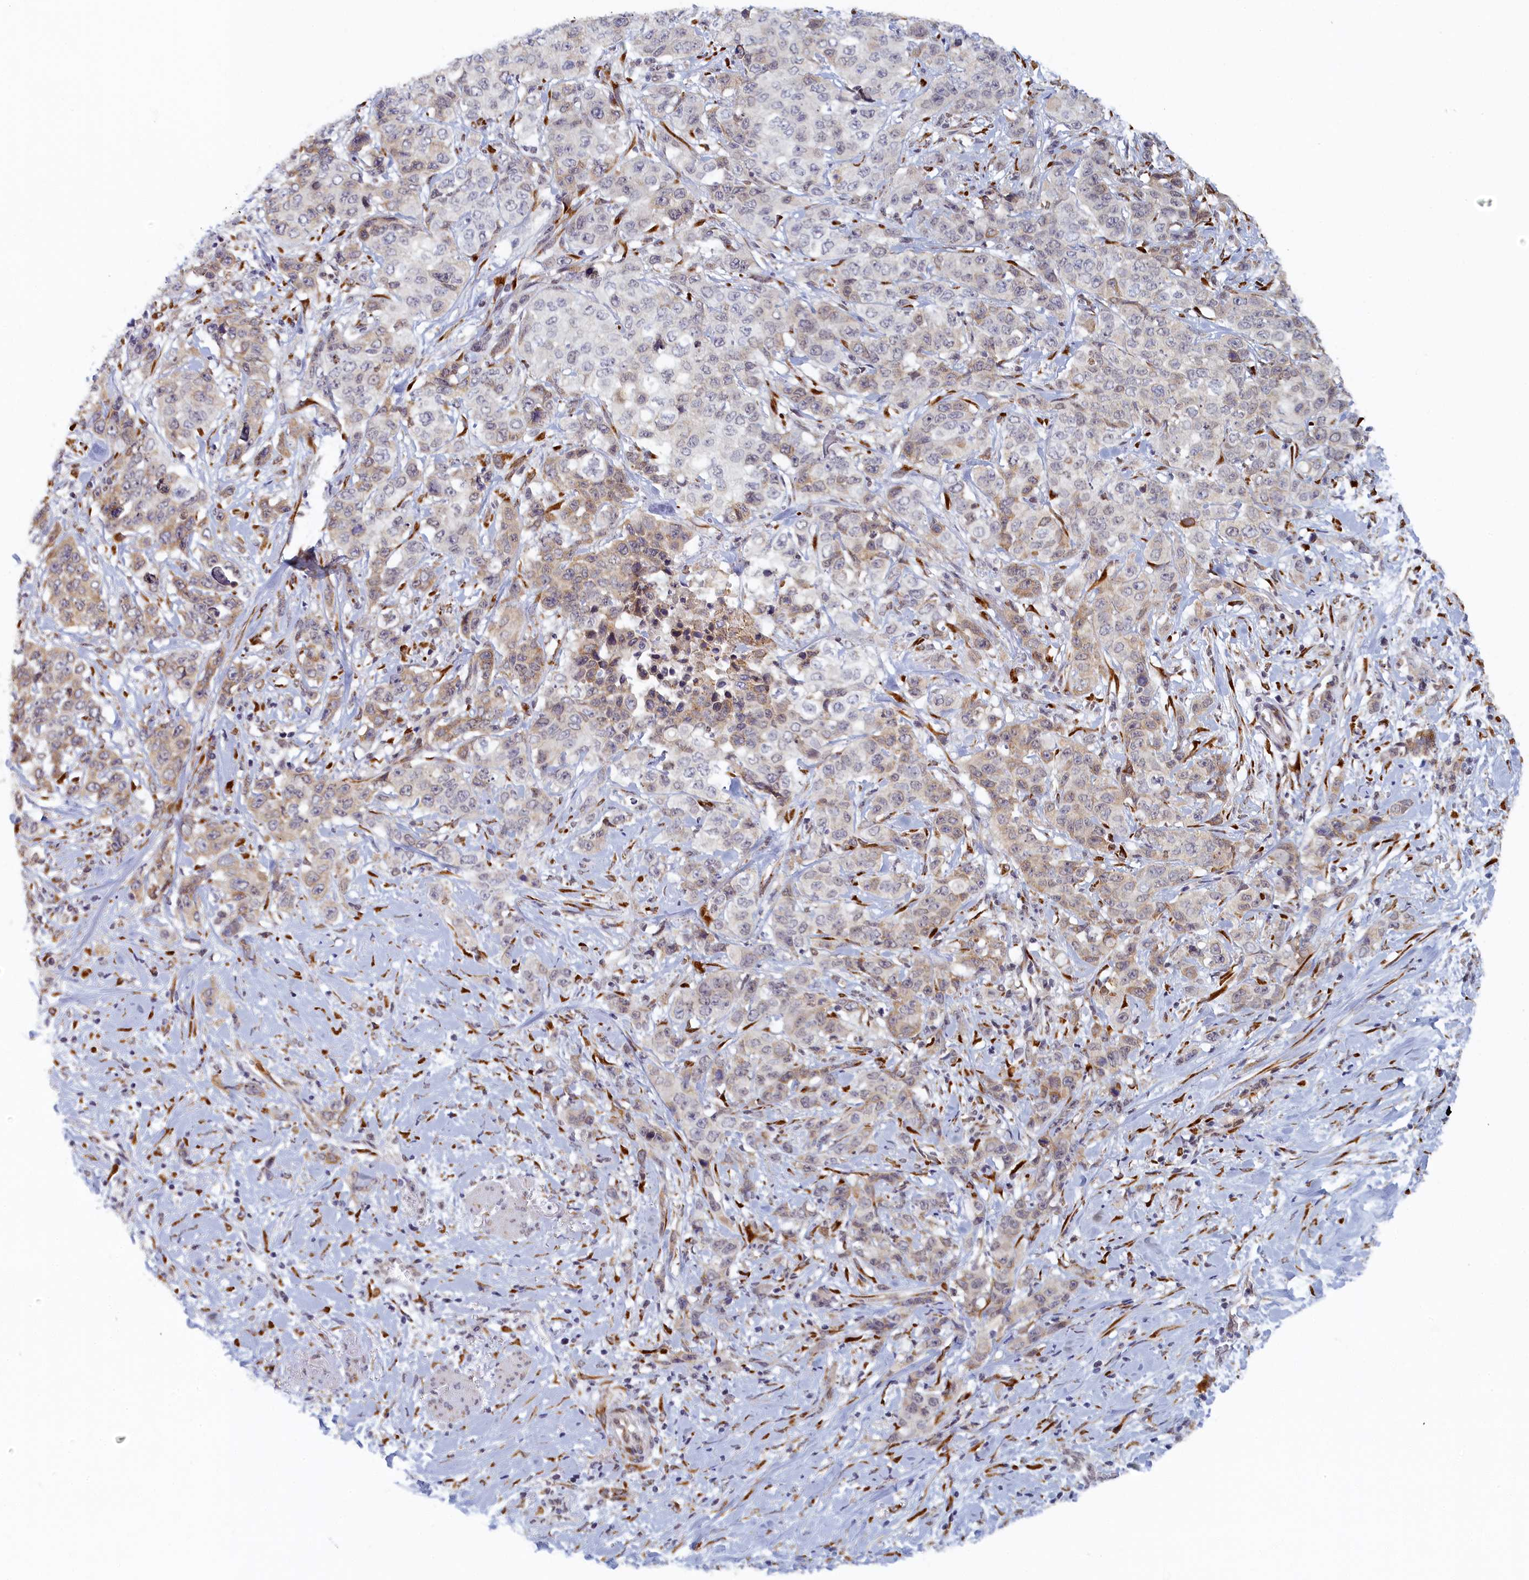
{"staining": {"intensity": "weak", "quantity": "<25%", "location": "cytoplasmic/membranous"}, "tissue": "stomach cancer", "cell_type": "Tumor cells", "image_type": "cancer", "snomed": [{"axis": "morphology", "description": "Adenocarcinoma, NOS"}, {"axis": "topography", "description": "Stomach, upper"}], "caption": "Human stomach cancer (adenocarcinoma) stained for a protein using immunohistochemistry displays no expression in tumor cells.", "gene": "DNAJC17", "patient": {"sex": "male", "age": 62}}